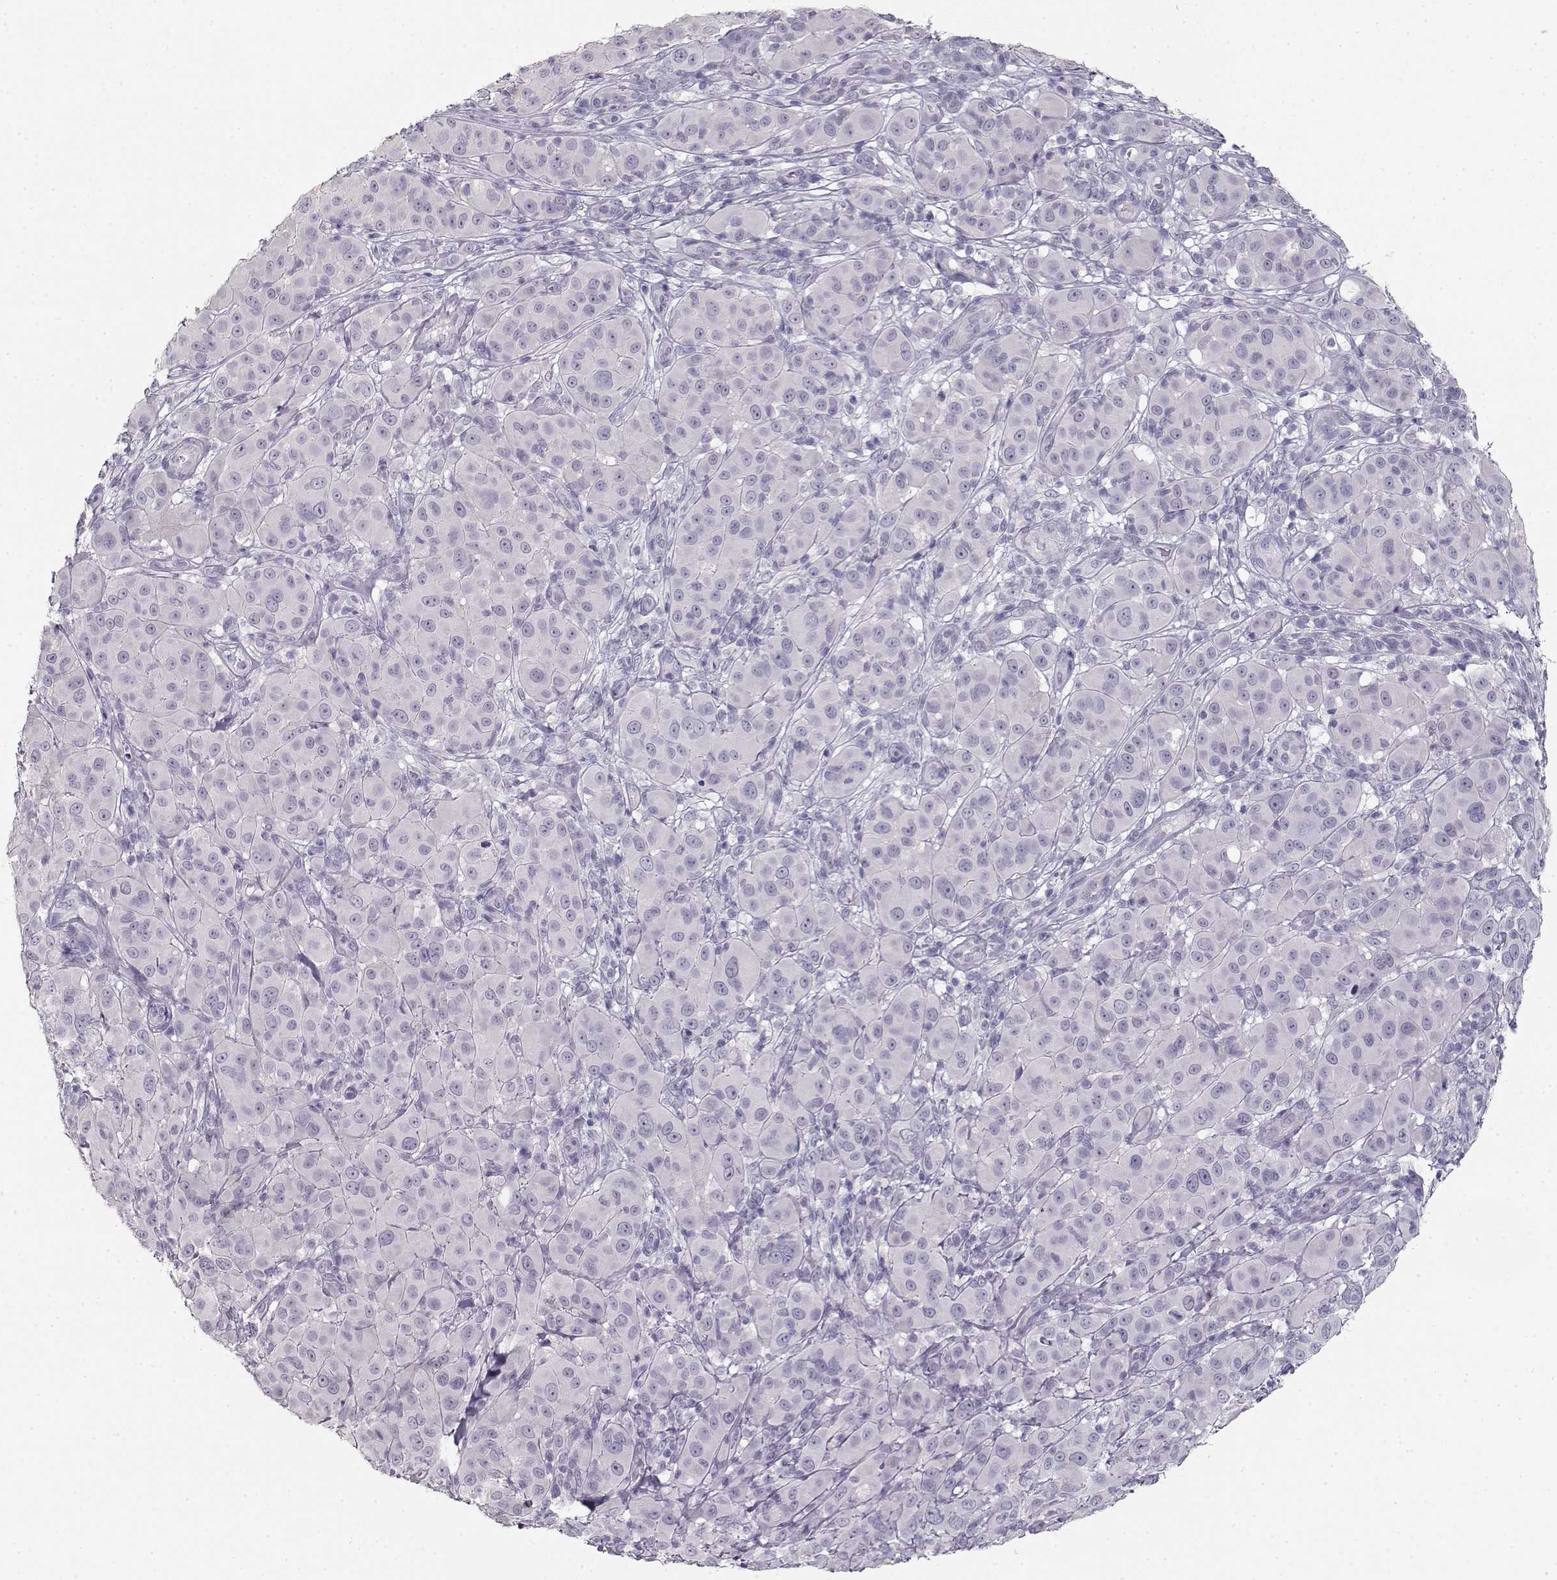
{"staining": {"intensity": "negative", "quantity": "none", "location": "none"}, "tissue": "melanoma", "cell_type": "Tumor cells", "image_type": "cancer", "snomed": [{"axis": "morphology", "description": "Malignant melanoma, NOS"}, {"axis": "topography", "description": "Skin"}], "caption": "The micrograph displays no staining of tumor cells in melanoma. Brightfield microscopy of immunohistochemistry stained with DAB (brown) and hematoxylin (blue), captured at high magnification.", "gene": "NUTM1", "patient": {"sex": "female", "age": 87}}